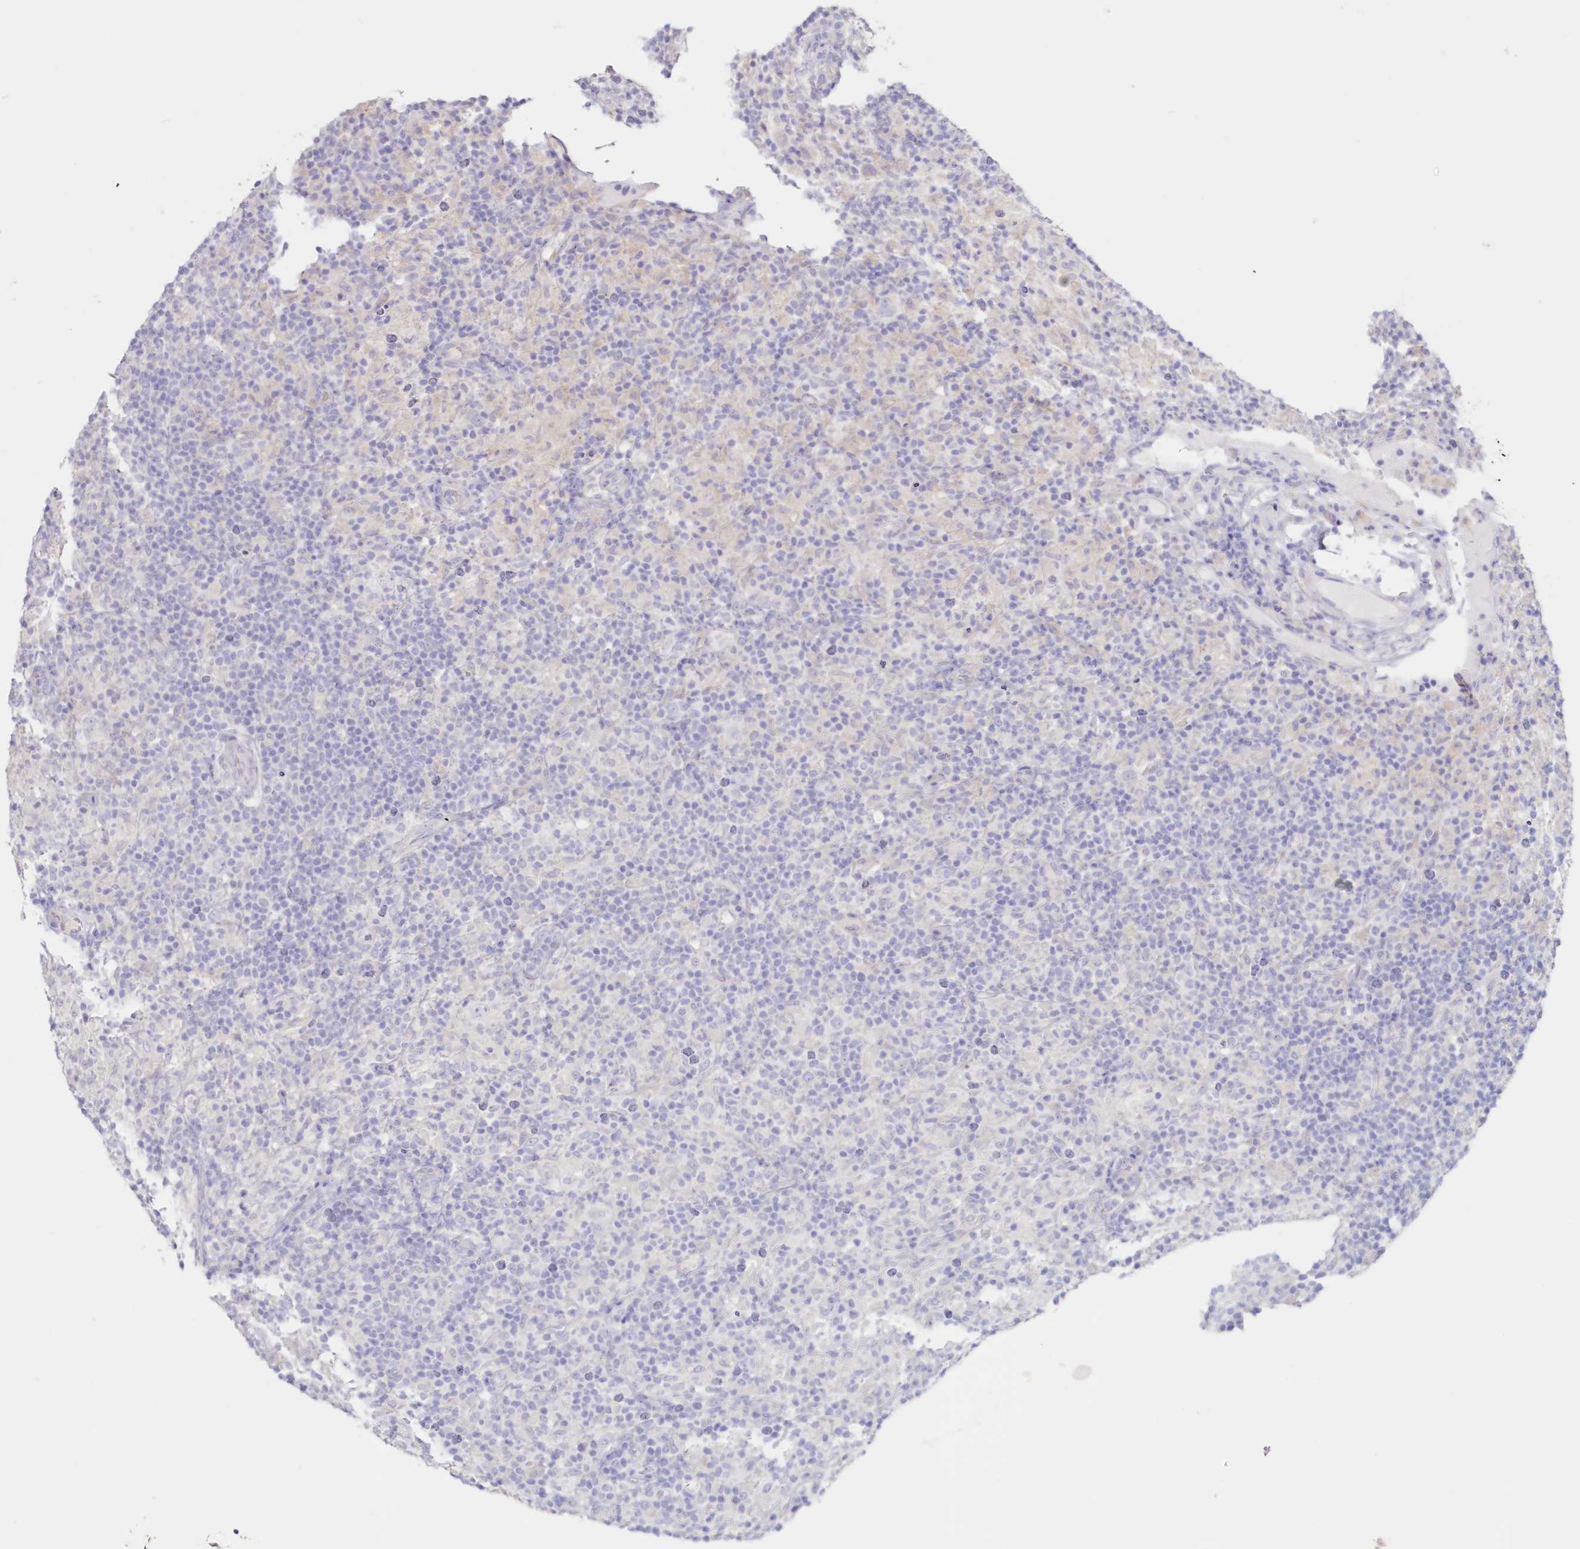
{"staining": {"intensity": "negative", "quantity": "none", "location": "none"}, "tissue": "lymphoma", "cell_type": "Tumor cells", "image_type": "cancer", "snomed": [{"axis": "morphology", "description": "Hodgkin's disease, NOS"}, {"axis": "topography", "description": "Lymph node"}], "caption": "Tumor cells show no significant protein staining in Hodgkin's disease.", "gene": "CYP3A4", "patient": {"sex": "male", "age": 70}}